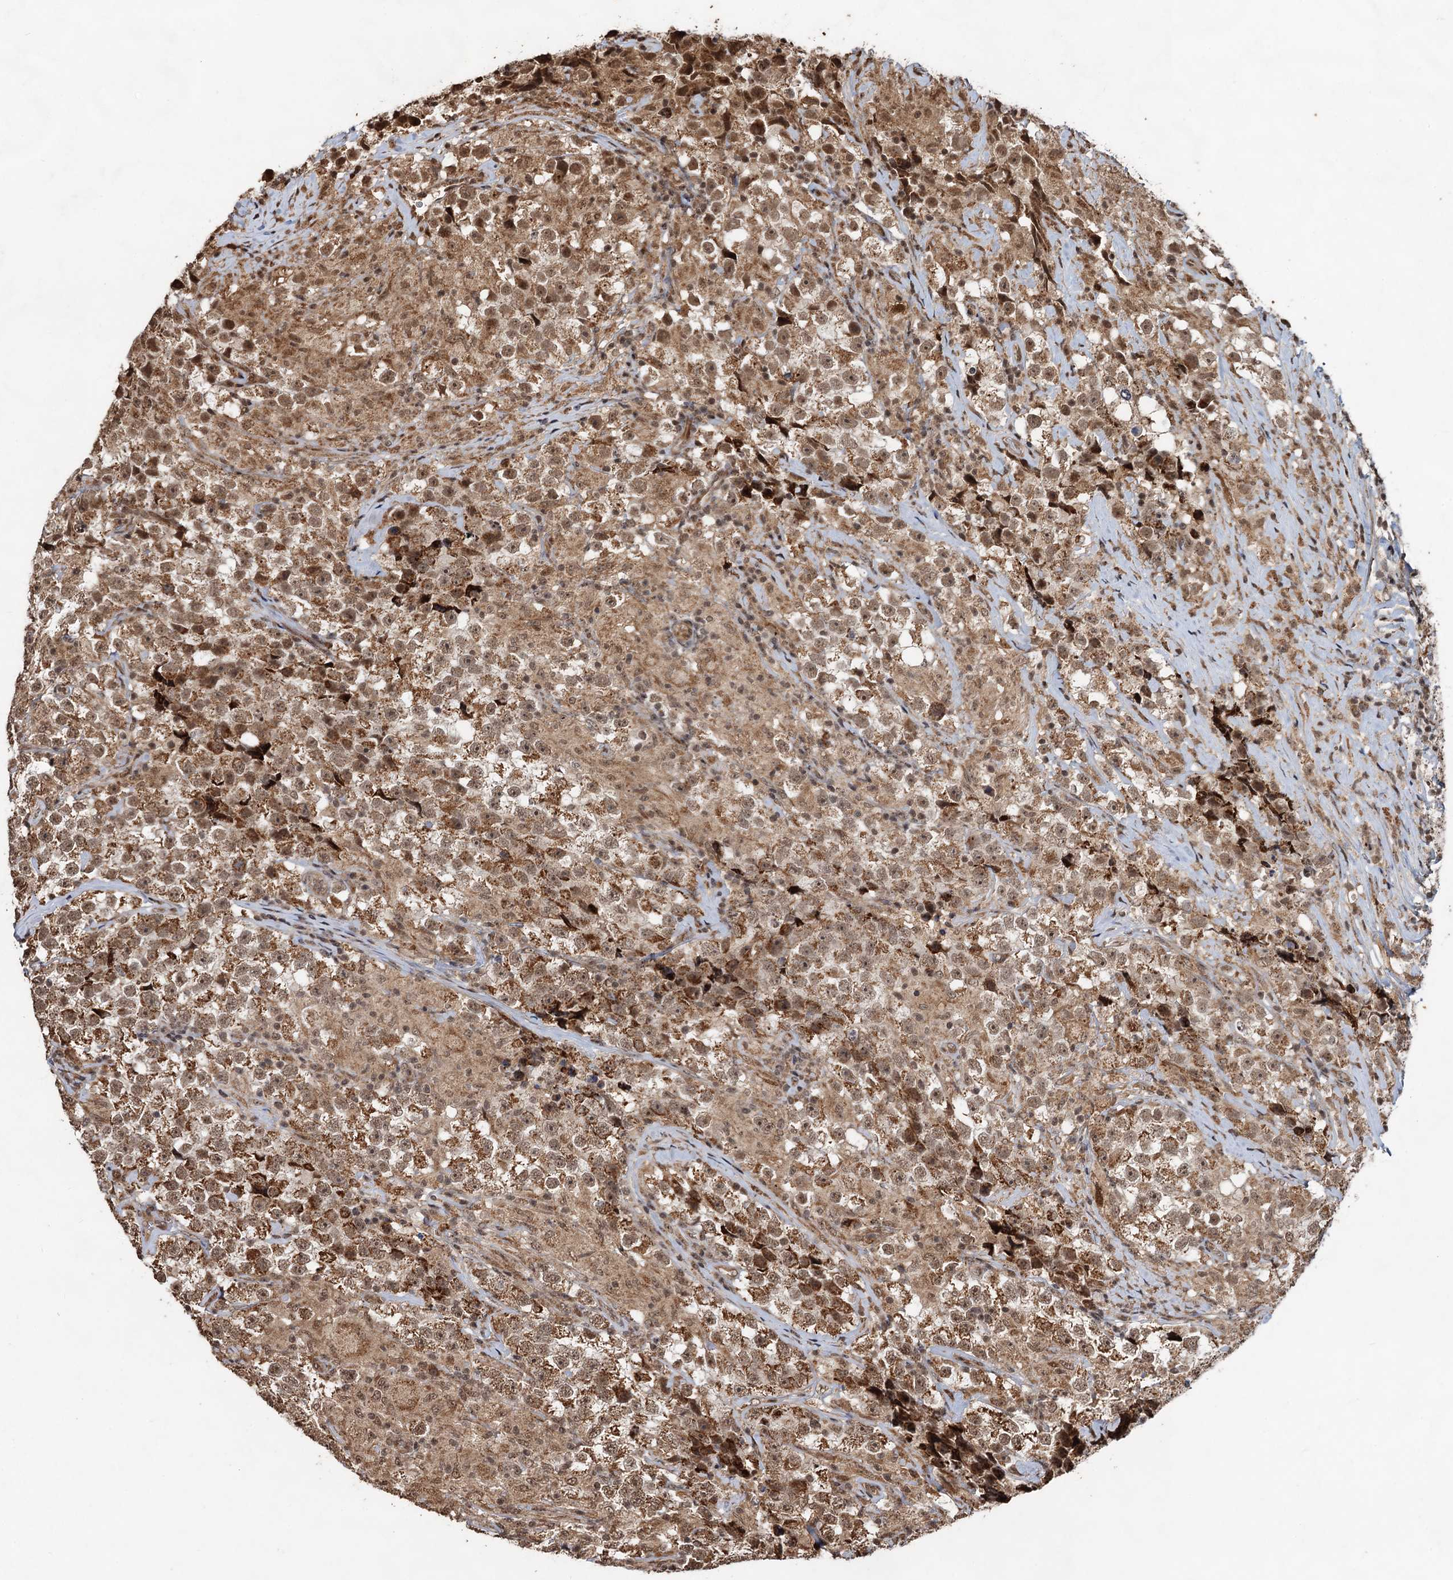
{"staining": {"intensity": "moderate", "quantity": ">75%", "location": "cytoplasmic/membranous,nuclear"}, "tissue": "testis cancer", "cell_type": "Tumor cells", "image_type": "cancer", "snomed": [{"axis": "morphology", "description": "Seminoma, NOS"}, {"axis": "topography", "description": "Testis"}], "caption": "Testis seminoma tissue displays moderate cytoplasmic/membranous and nuclear positivity in approximately >75% of tumor cells (Brightfield microscopy of DAB IHC at high magnification).", "gene": "REP15", "patient": {"sex": "male", "age": 46}}